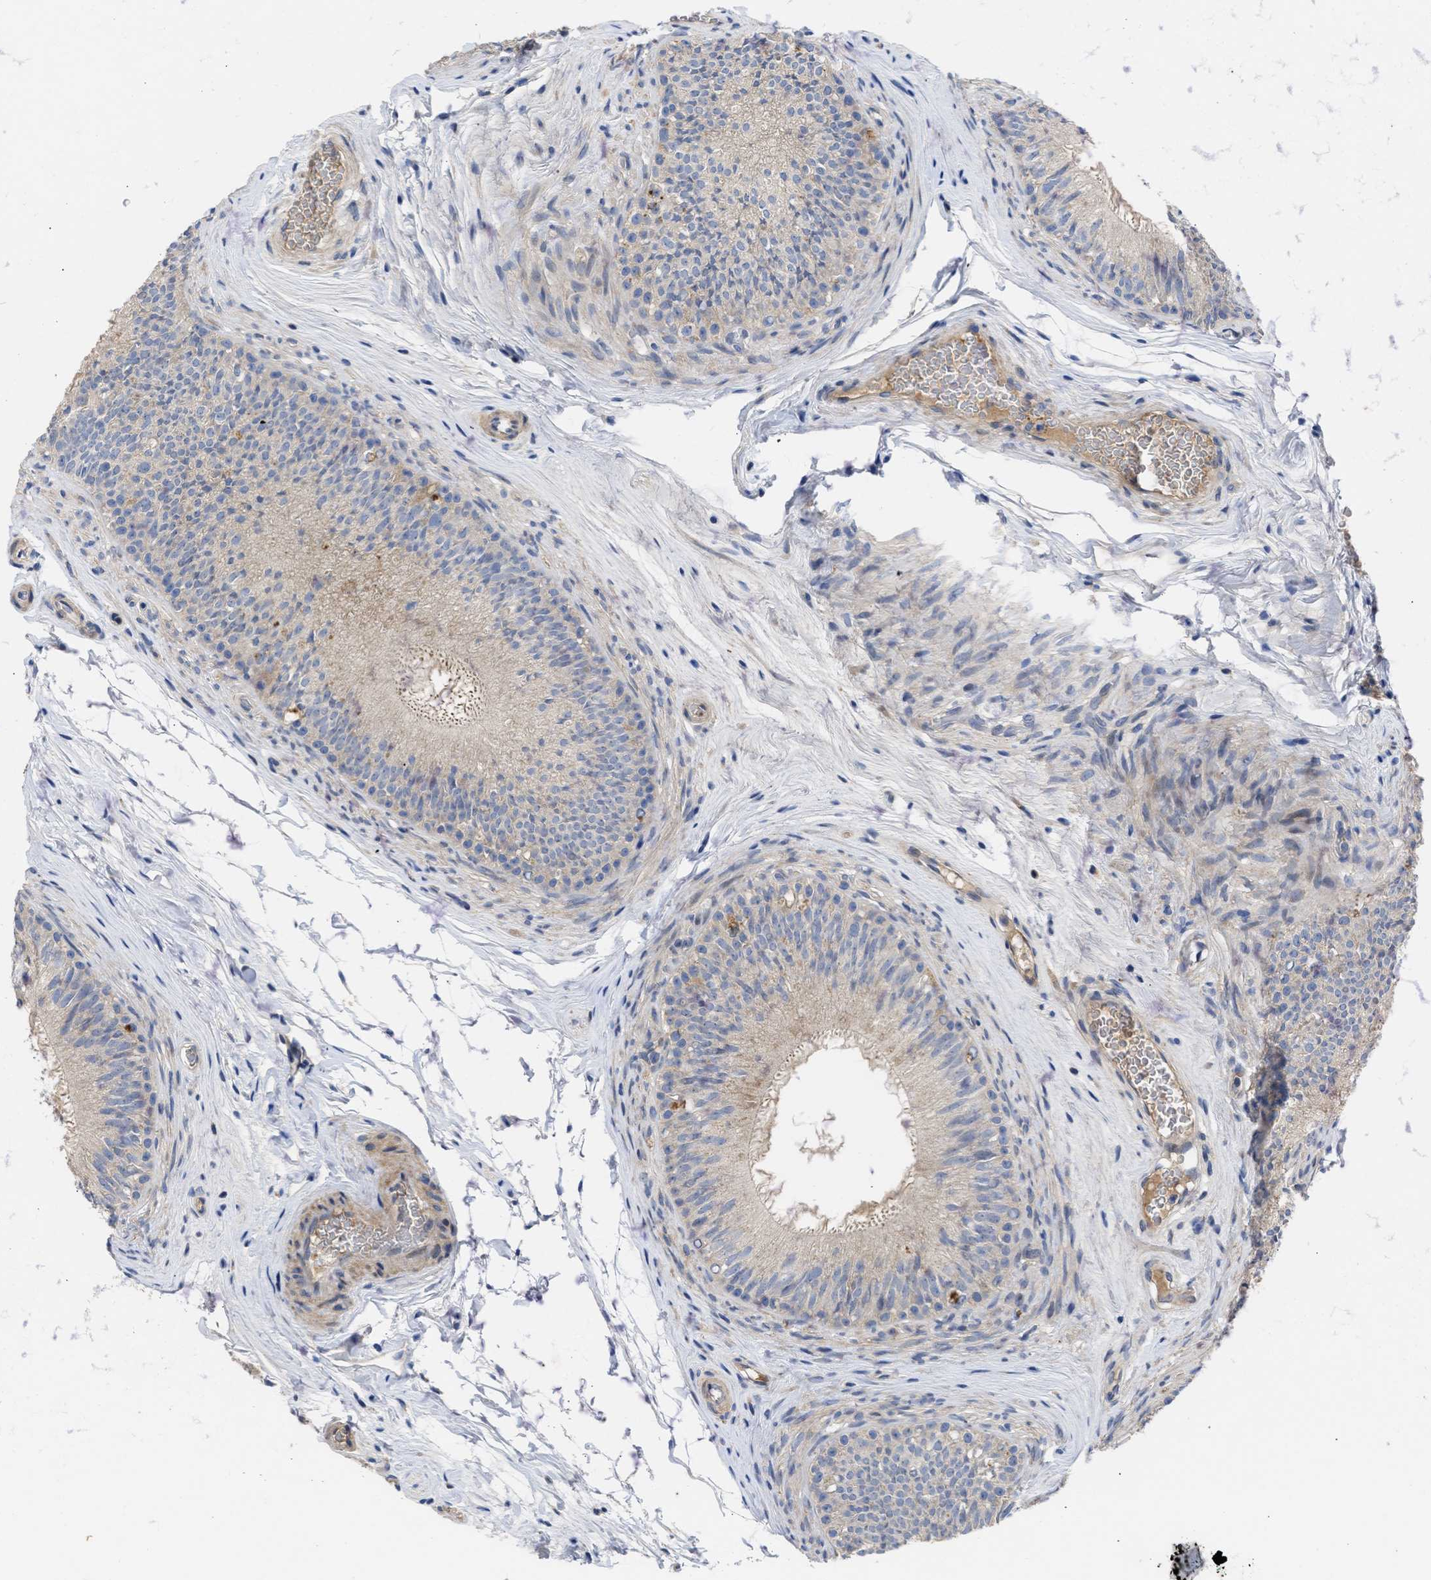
{"staining": {"intensity": "moderate", "quantity": "<25%", "location": "cytoplasmic/membranous"}, "tissue": "epididymis", "cell_type": "Glandular cells", "image_type": "normal", "snomed": [{"axis": "morphology", "description": "Normal tissue, NOS"}, {"axis": "topography", "description": "Testis"}, {"axis": "topography", "description": "Epididymis"}], "caption": "Glandular cells reveal low levels of moderate cytoplasmic/membranous positivity in about <25% of cells in normal epididymis.", "gene": "ARHGEF4", "patient": {"sex": "male", "age": 36}}